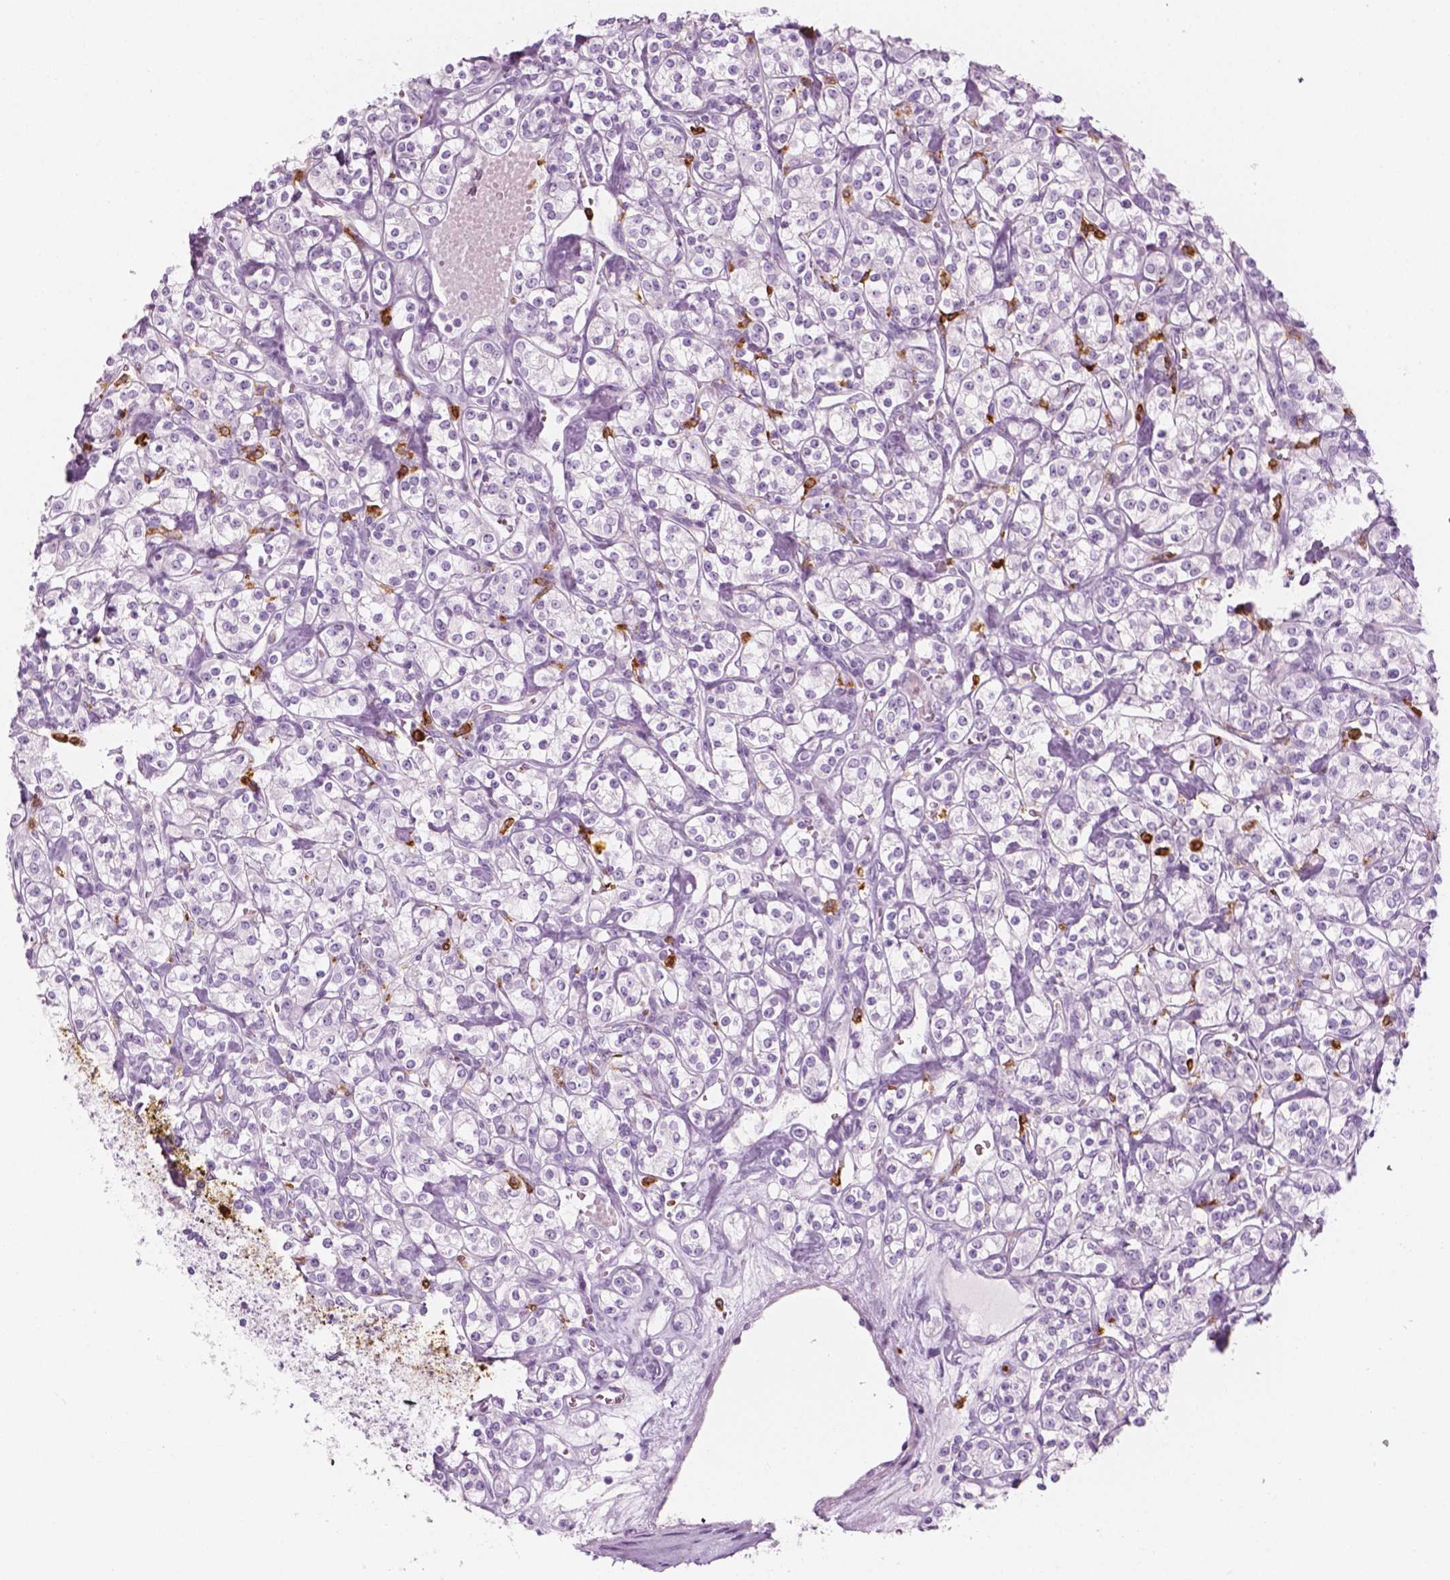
{"staining": {"intensity": "negative", "quantity": "none", "location": "none"}, "tissue": "renal cancer", "cell_type": "Tumor cells", "image_type": "cancer", "snomed": [{"axis": "morphology", "description": "Adenocarcinoma, NOS"}, {"axis": "topography", "description": "Kidney"}], "caption": "Immunohistochemistry micrograph of renal cancer stained for a protein (brown), which displays no expression in tumor cells. (DAB (3,3'-diaminobenzidine) immunohistochemistry visualized using brightfield microscopy, high magnification).", "gene": "CES1", "patient": {"sex": "male", "age": 77}}